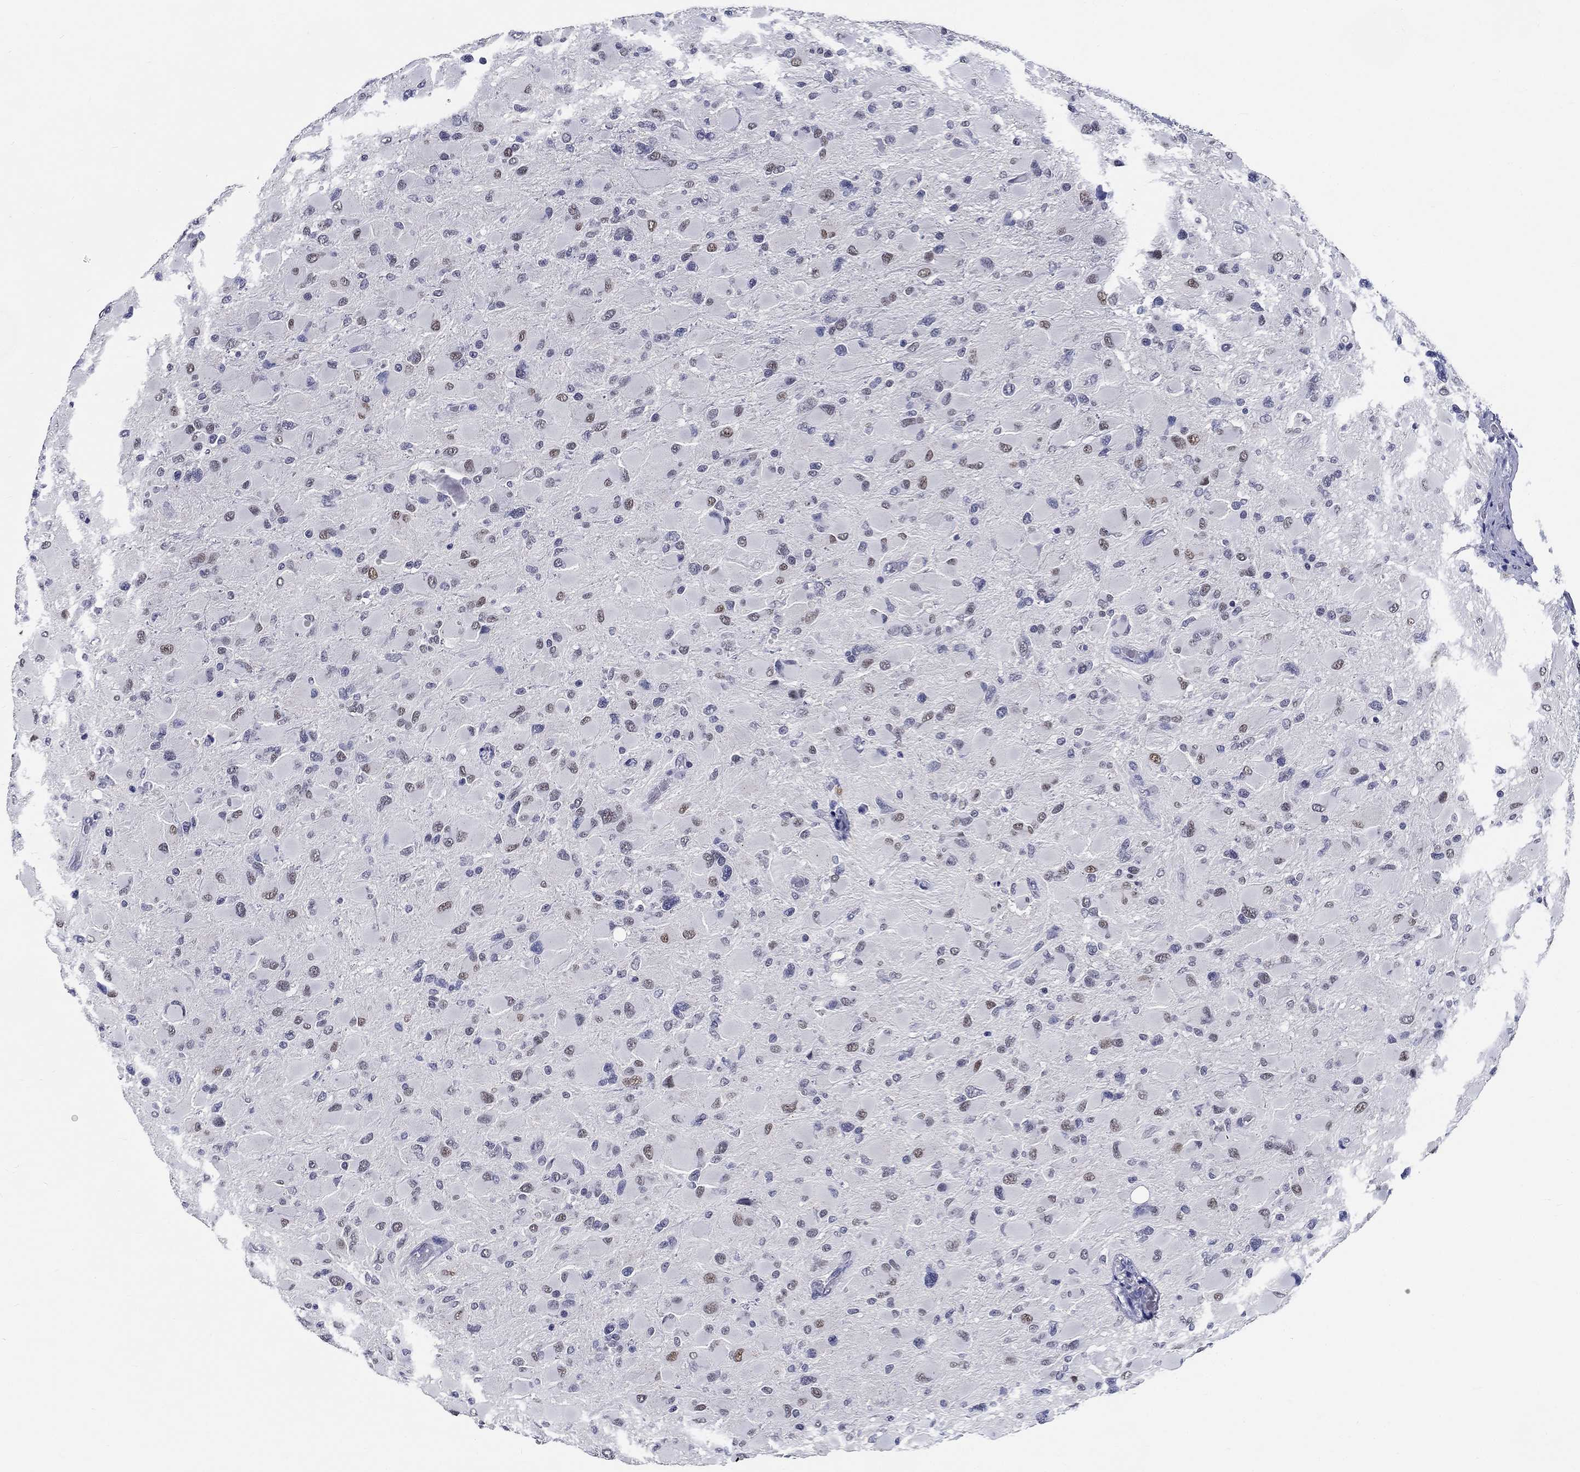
{"staining": {"intensity": "moderate", "quantity": "<25%", "location": "cytoplasmic/membranous"}, "tissue": "glioma", "cell_type": "Tumor cells", "image_type": "cancer", "snomed": [{"axis": "morphology", "description": "Glioma, malignant, High grade"}, {"axis": "topography", "description": "Cerebral cortex"}], "caption": "High-grade glioma (malignant) stained for a protein (brown) shows moderate cytoplasmic/membranous positive staining in about <25% of tumor cells.", "gene": "GRIN1", "patient": {"sex": "female", "age": 36}}